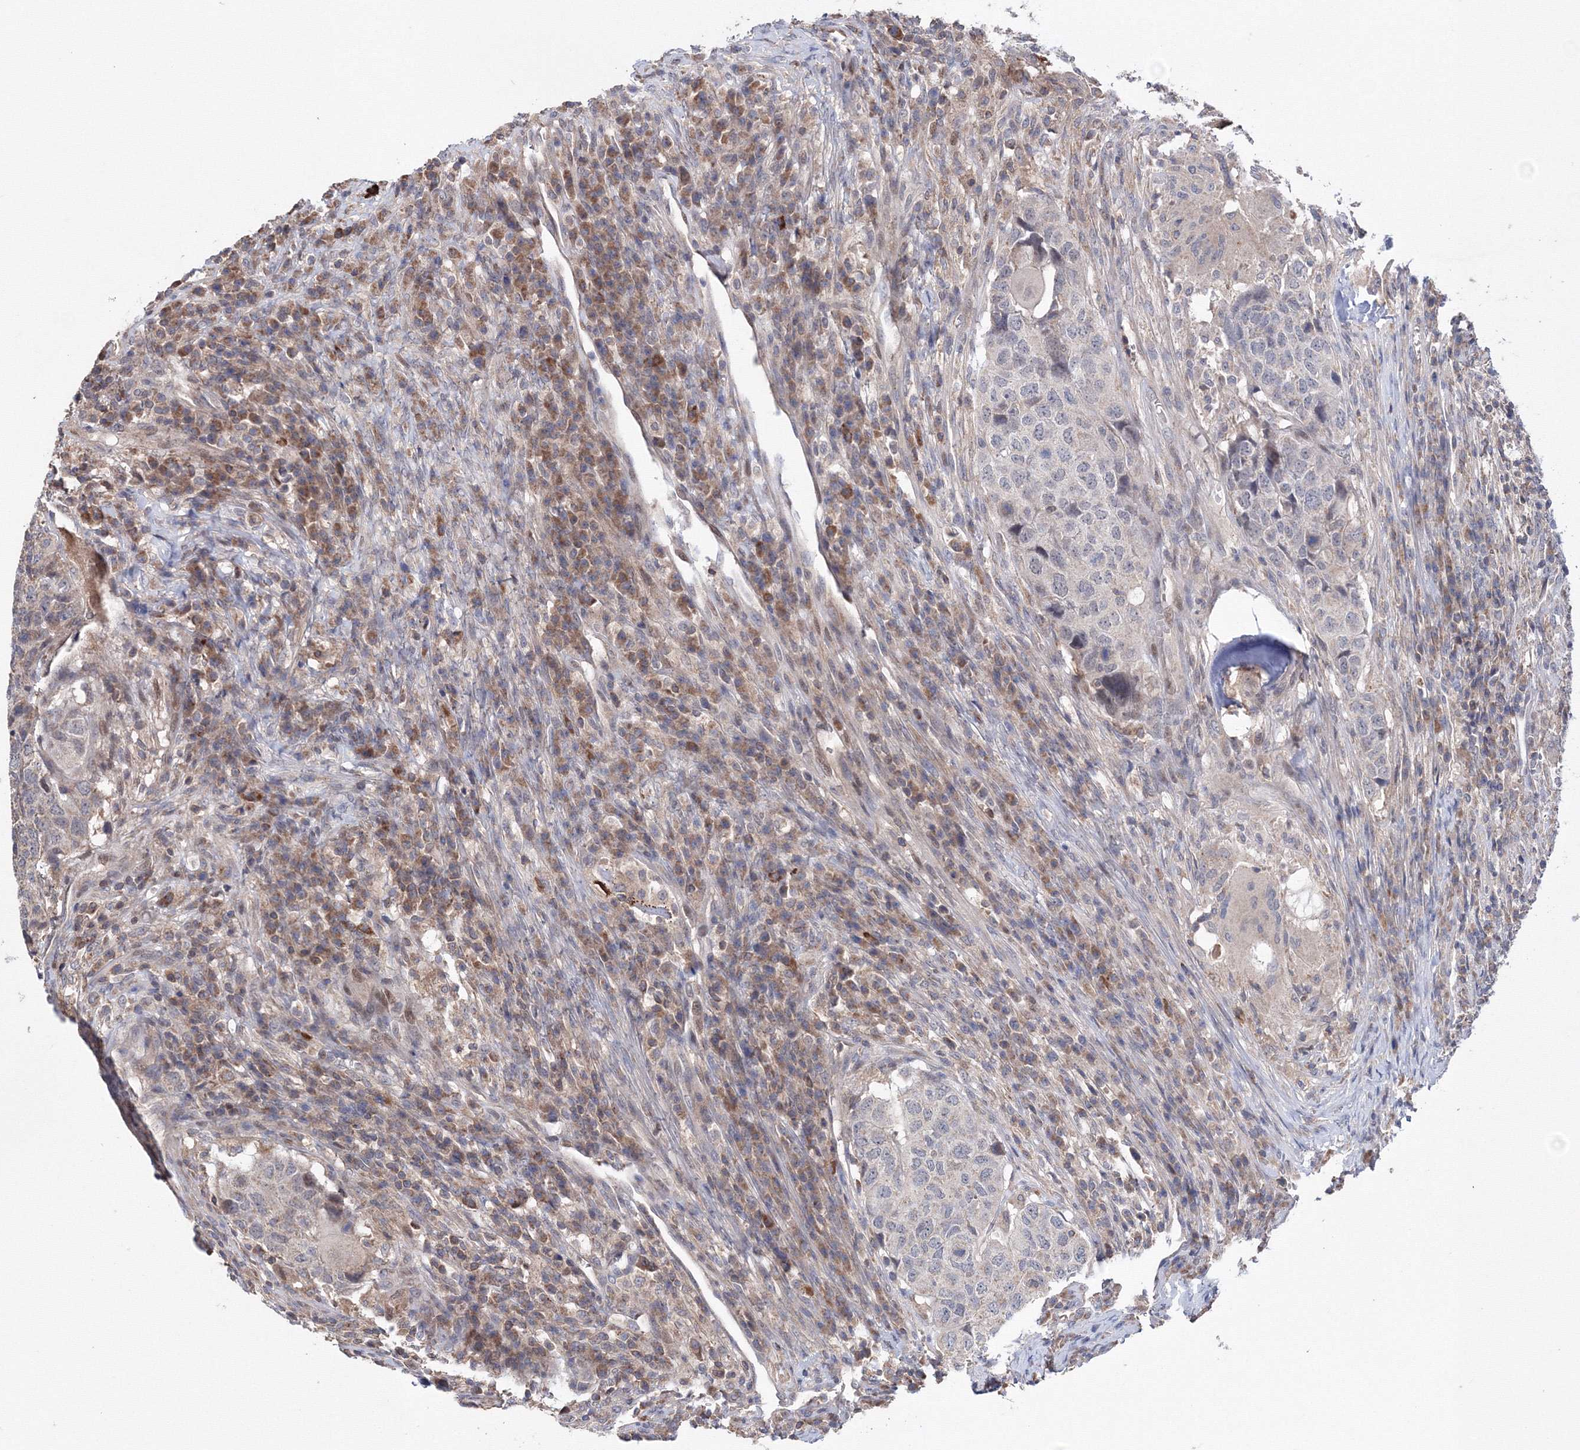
{"staining": {"intensity": "negative", "quantity": "none", "location": "none"}, "tissue": "head and neck cancer", "cell_type": "Tumor cells", "image_type": "cancer", "snomed": [{"axis": "morphology", "description": "Squamous cell carcinoma, NOS"}, {"axis": "topography", "description": "Head-Neck"}], "caption": "This is an immunohistochemistry (IHC) histopathology image of human head and neck cancer (squamous cell carcinoma). There is no positivity in tumor cells.", "gene": "PPP2R2B", "patient": {"sex": "male", "age": 66}}